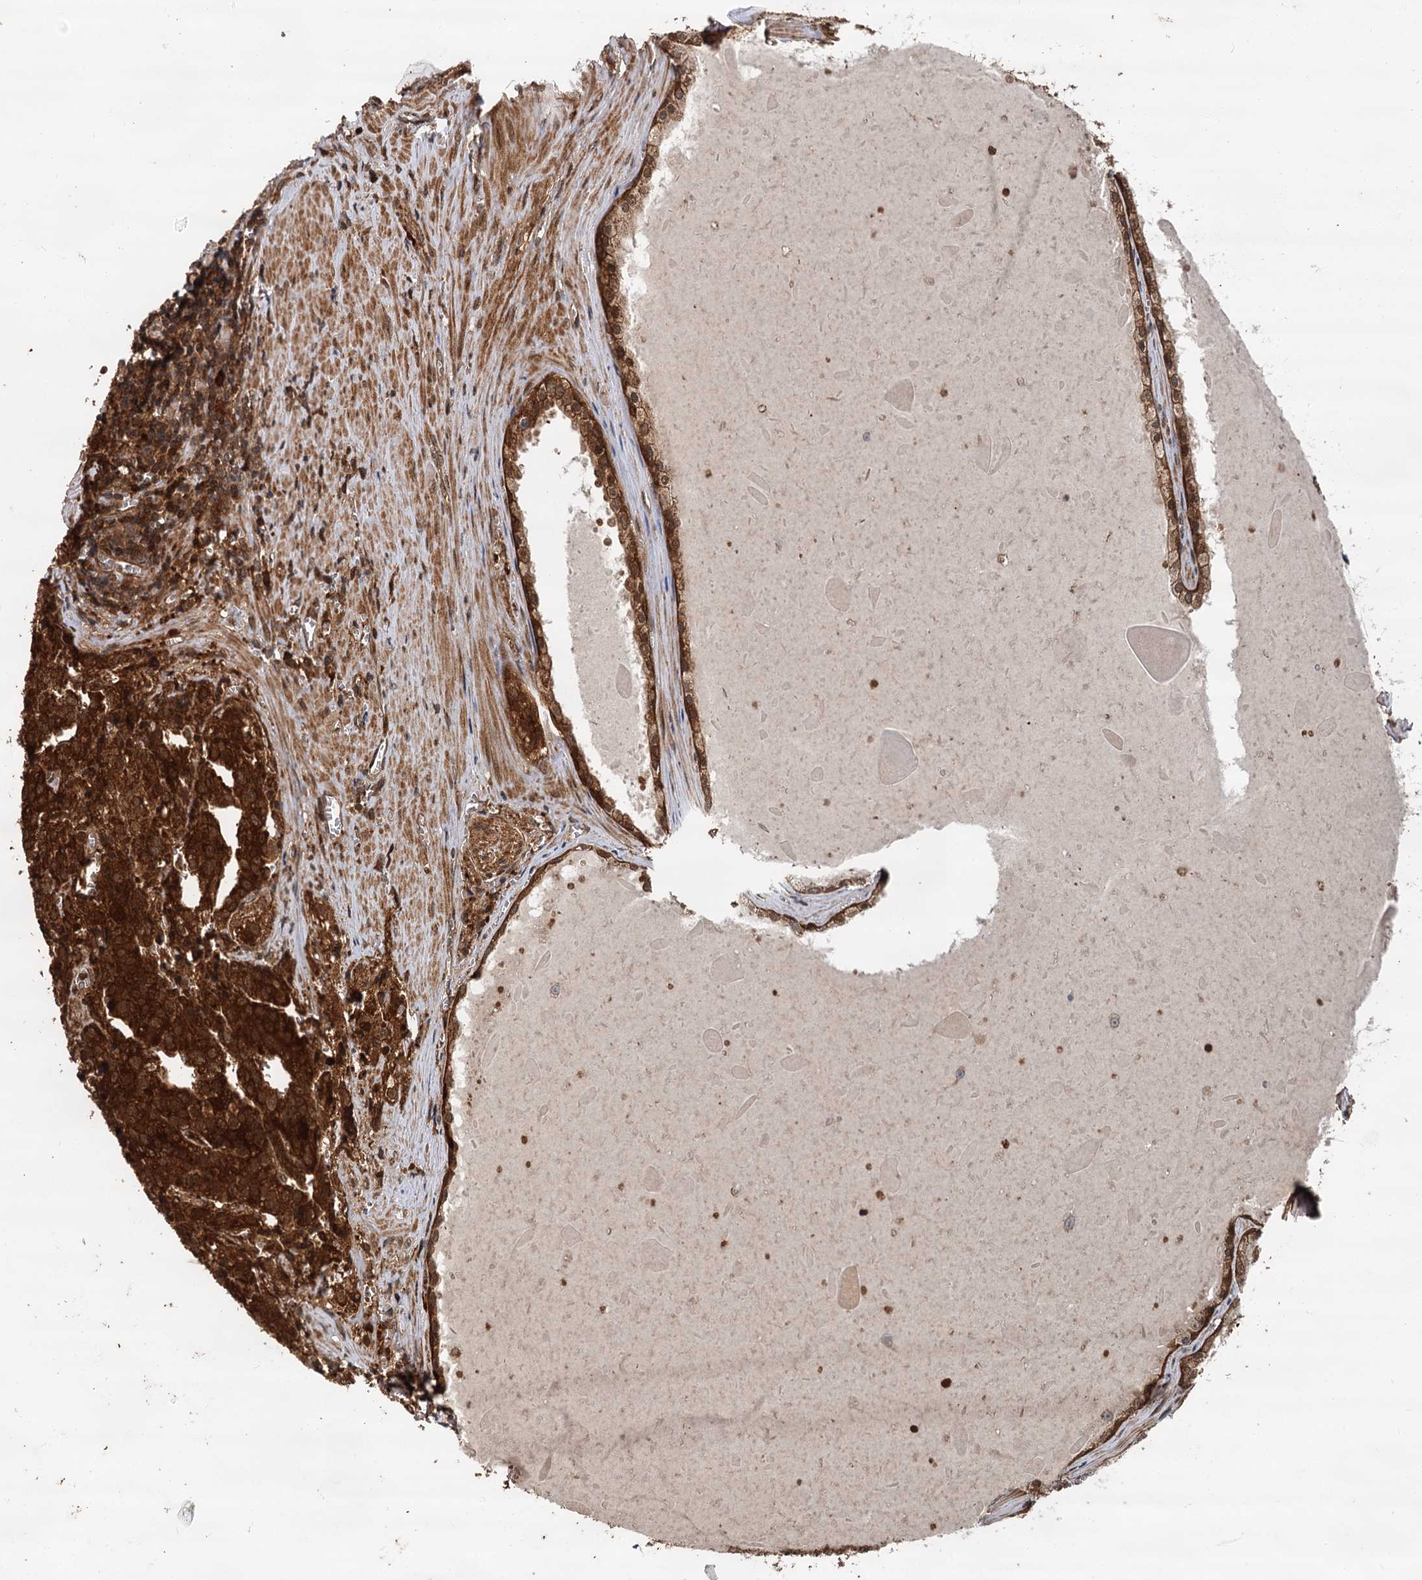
{"staining": {"intensity": "strong", "quantity": ">75%", "location": "cytoplasmic/membranous"}, "tissue": "prostate cancer", "cell_type": "Tumor cells", "image_type": "cancer", "snomed": [{"axis": "morphology", "description": "Adenocarcinoma, High grade"}, {"axis": "topography", "description": "Prostate"}], "caption": "Protein expression analysis of high-grade adenocarcinoma (prostate) demonstrates strong cytoplasmic/membranous expression in about >75% of tumor cells.", "gene": "STUB1", "patient": {"sex": "male", "age": 68}}